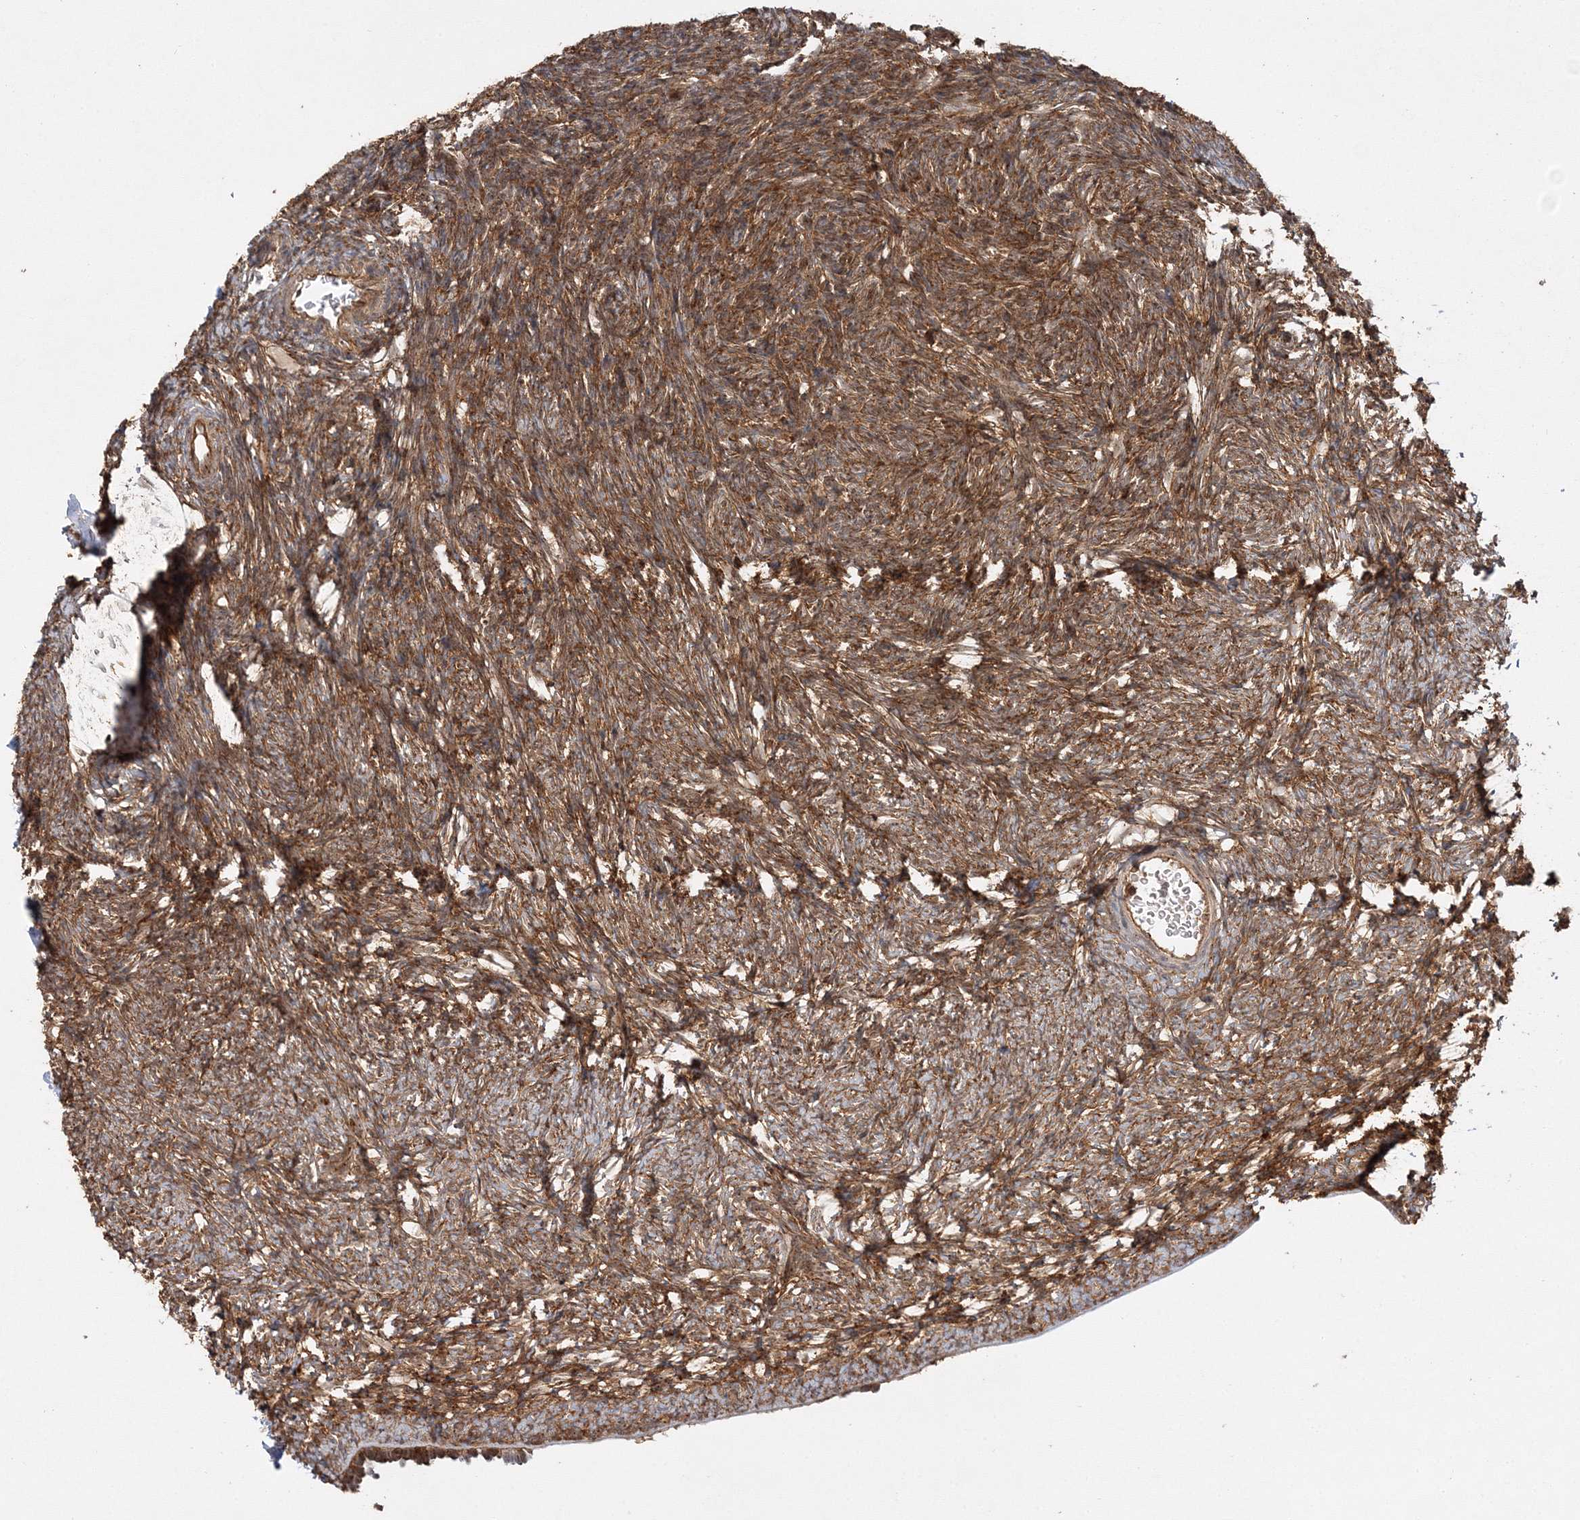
{"staining": {"intensity": "strong", "quantity": ">75%", "location": "cytoplasmic/membranous"}, "tissue": "ovary", "cell_type": "Follicle cells", "image_type": "normal", "snomed": [{"axis": "morphology", "description": "Normal tissue, NOS"}, {"axis": "topography", "description": "Ovary"}], "caption": "Ovary stained with DAB (3,3'-diaminobenzidine) immunohistochemistry shows high levels of strong cytoplasmic/membranous staining in approximately >75% of follicle cells. The protein is stained brown, and the nuclei are stained in blue (DAB (3,3'-diaminobenzidine) IHC with brightfield microscopy, high magnification).", "gene": "WDR37", "patient": {"sex": "female", "age": 34}}